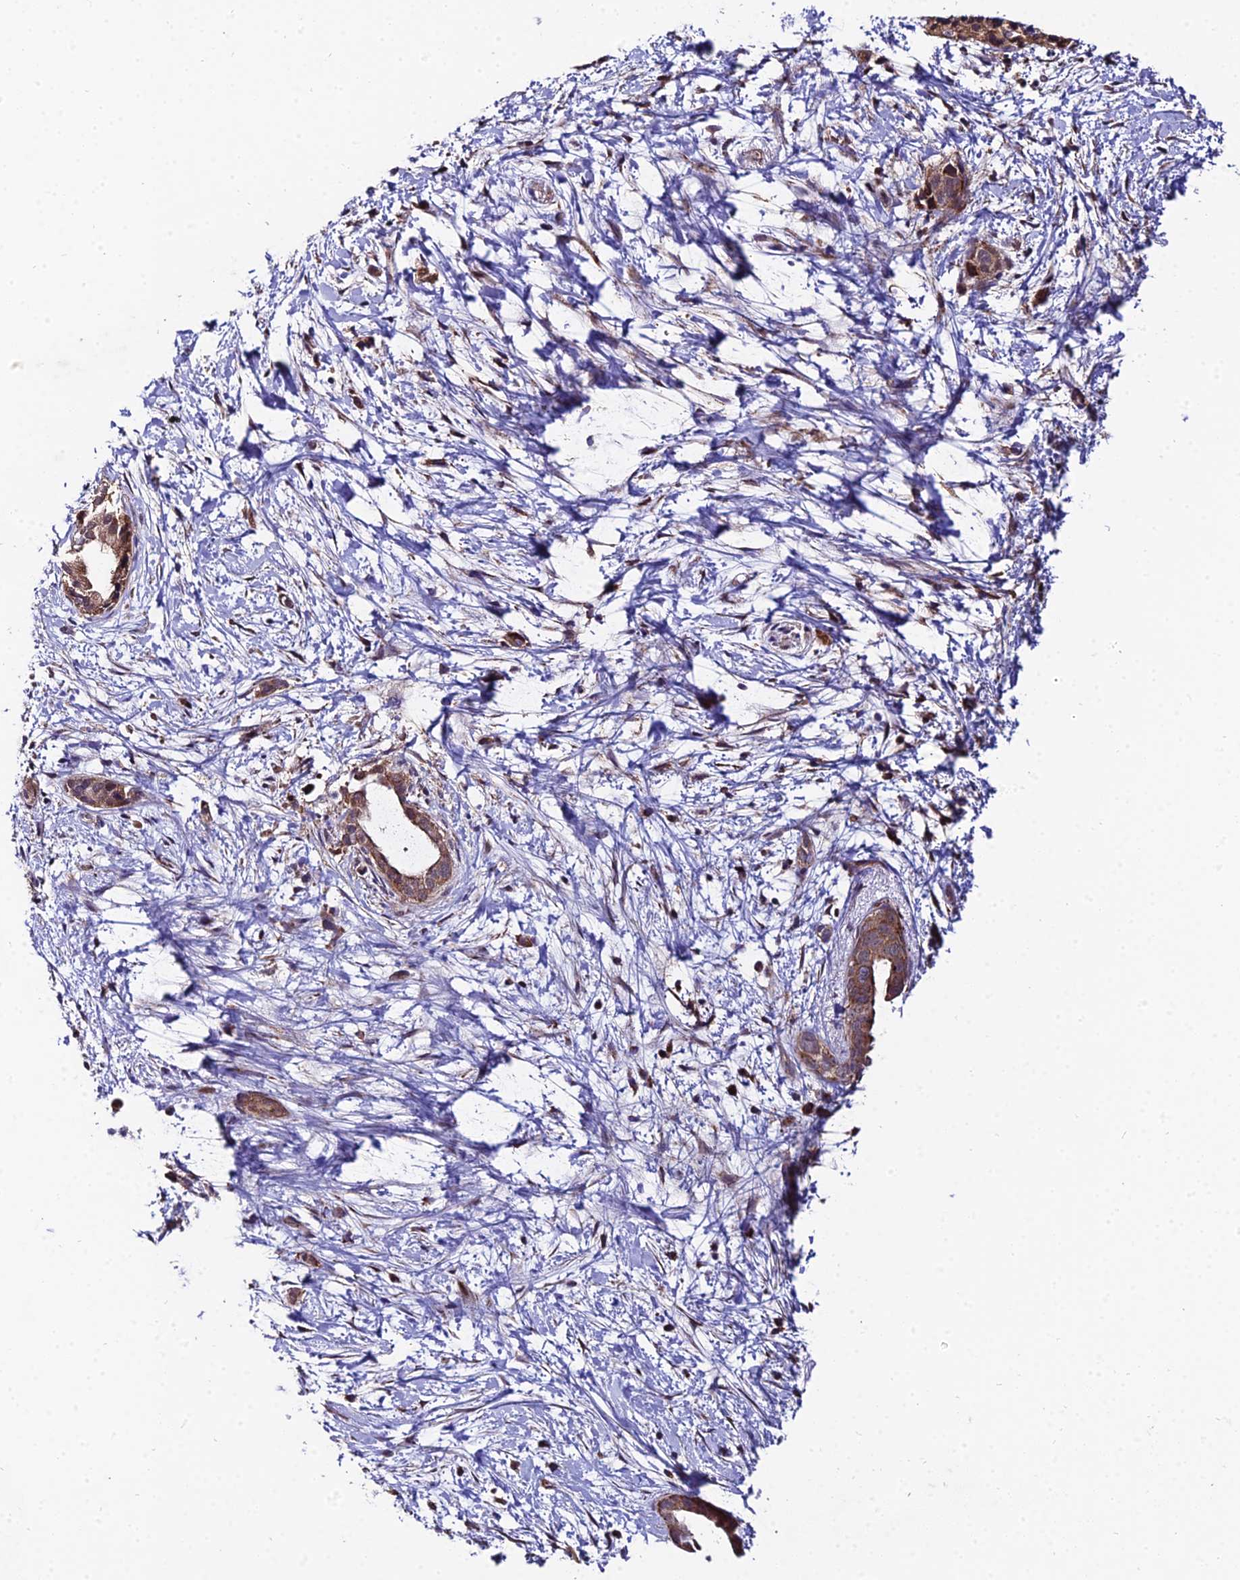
{"staining": {"intensity": "moderate", "quantity": ">75%", "location": "cytoplasmic/membranous"}, "tissue": "pancreatic cancer", "cell_type": "Tumor cells", "image_type": "cancer", "snomed": [{"axis": "morphology", "description": "Normal tissue, NOS"}, {"axis": "morphology", "description": "Adenocarcinoma, NOS"}, {"axis": "topography", "description": "Pancreas"}, {"axis": "topography", "description": "Peripheral nerve tissue"}], "caption": "Immunohistochemistry of human adenocarcinoma (pancreatic) displays medium levels of moderate cytoplasmic/membranous staining in approximately >75% of tumor cells.", "gene": "PSMD2", "patient": {"sex": "female", "age": 63}}